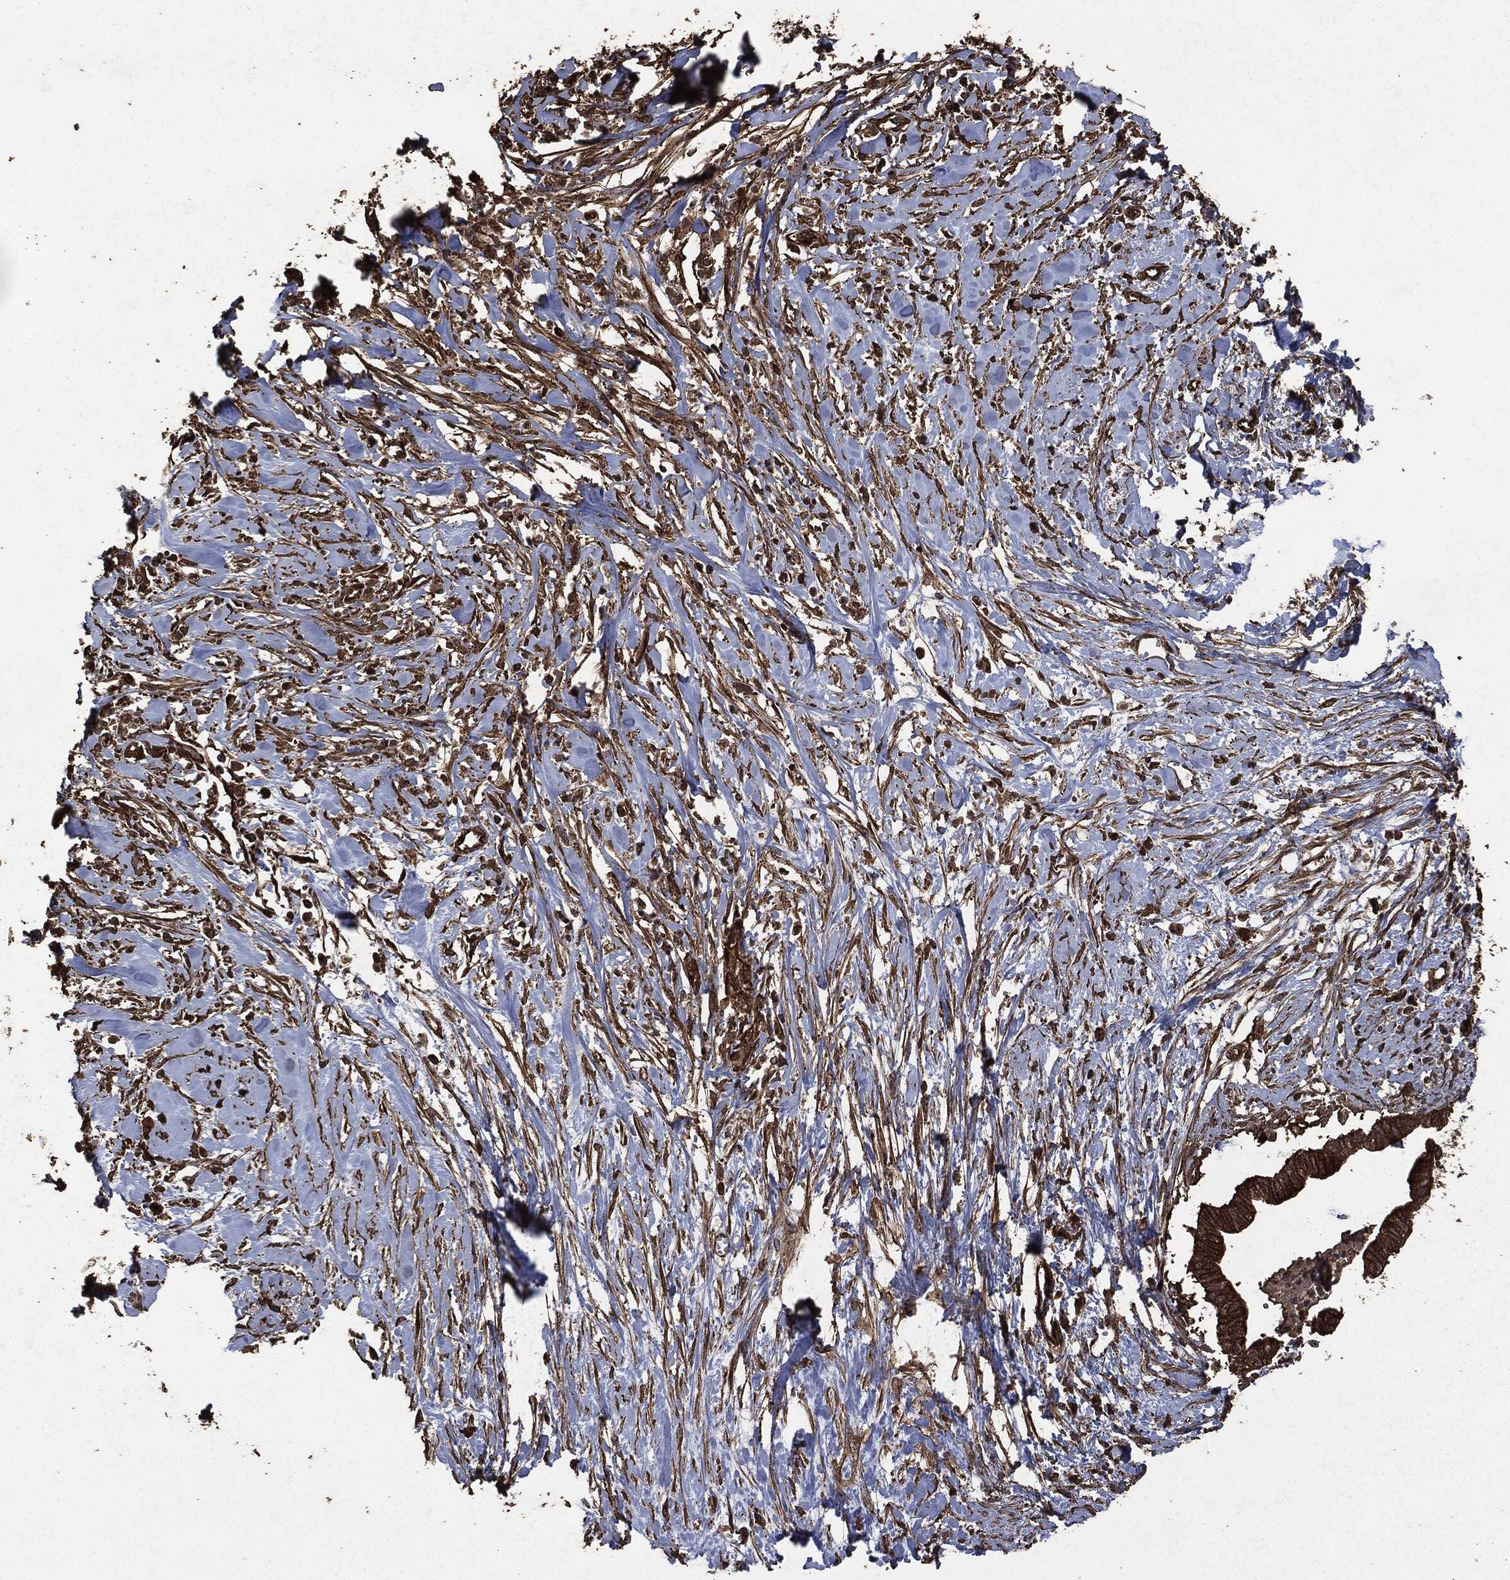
{"staining": {"intensity": "strong", "quantity": ">75%", "location": "cytoplasmic/membranous"}, "tissue": "pancreatic cancer", "cell_type": "Tumor cells", "image_type": "cancer", "snomed": [{"axis": "morphology", "description": "Normal tissue, NOS"}, {"axis": "morphology", "description": "Adenocarcinoma, NOS"}, {"axis": "topography", "description": "Pancreas"}], "caption": "This histopathology image reveals pancreatic cancer (adenocarcinoma) stained with IHC to label a protein in brown. The cytoplasmic/membranous of tumor cells show strong positivity for the protein. Nuclei are counter-stained blue.", "gene": "HRAS", "patient": {"sex": "female", "age": 58}}